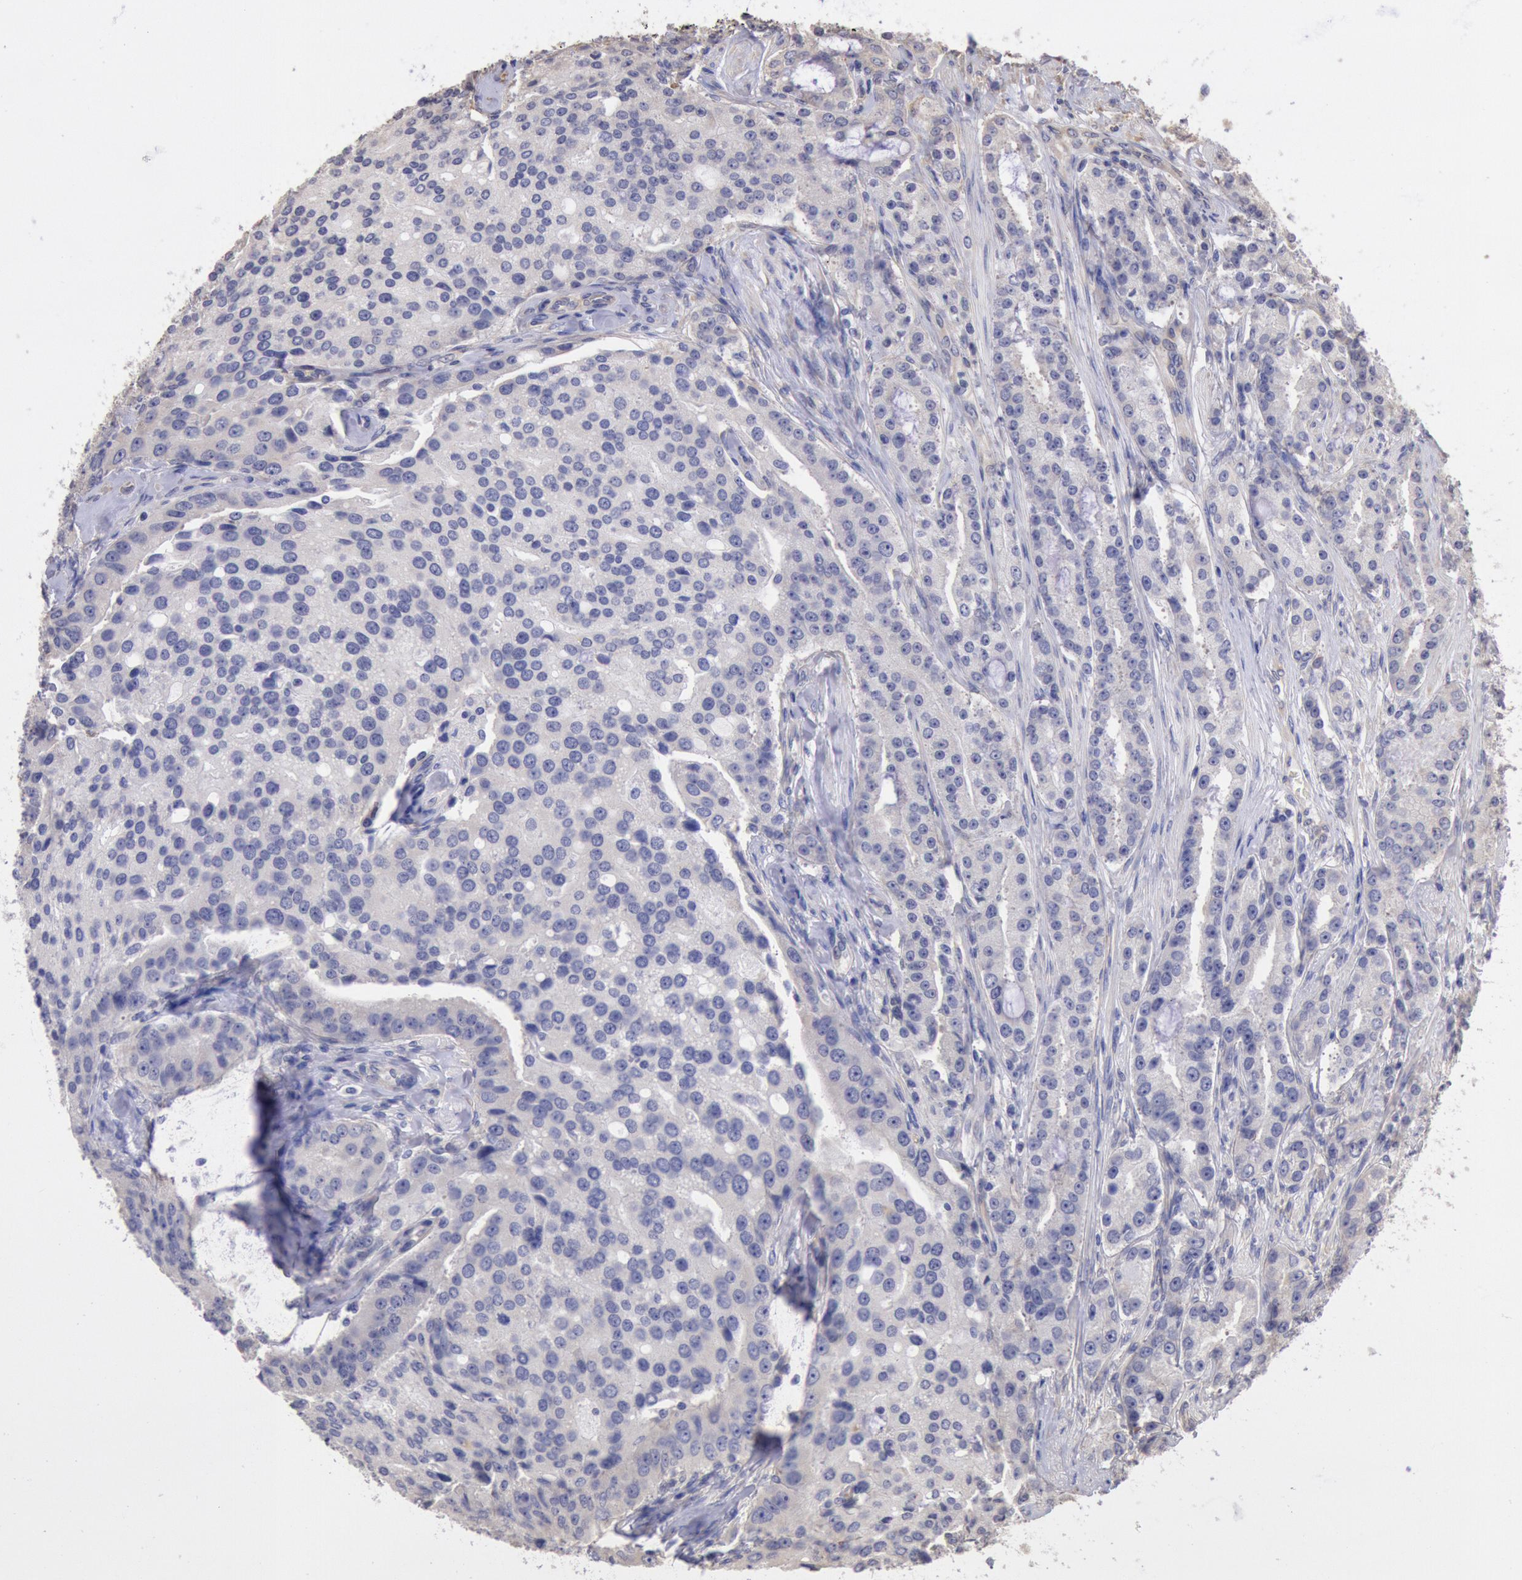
{"staining": {"intensity": "negative", "quantity": "none", "location": "none"}, "tissue": "prostate cancer", "cell_type": "Tumor cells", "image_type": "cancer", "snomed": [{"axis": "morphology", "description": "Adenocarcinoma, Medium grade"}, {"axis": "topography", "description": "Prostate"}], "caption": "A micrograph of human prostate cancer (medium-grade adenocarcinoma) is negative for staining in tumor cells.", "gene": "DRG1", "patient": {"sex": "male", "age": 72}}